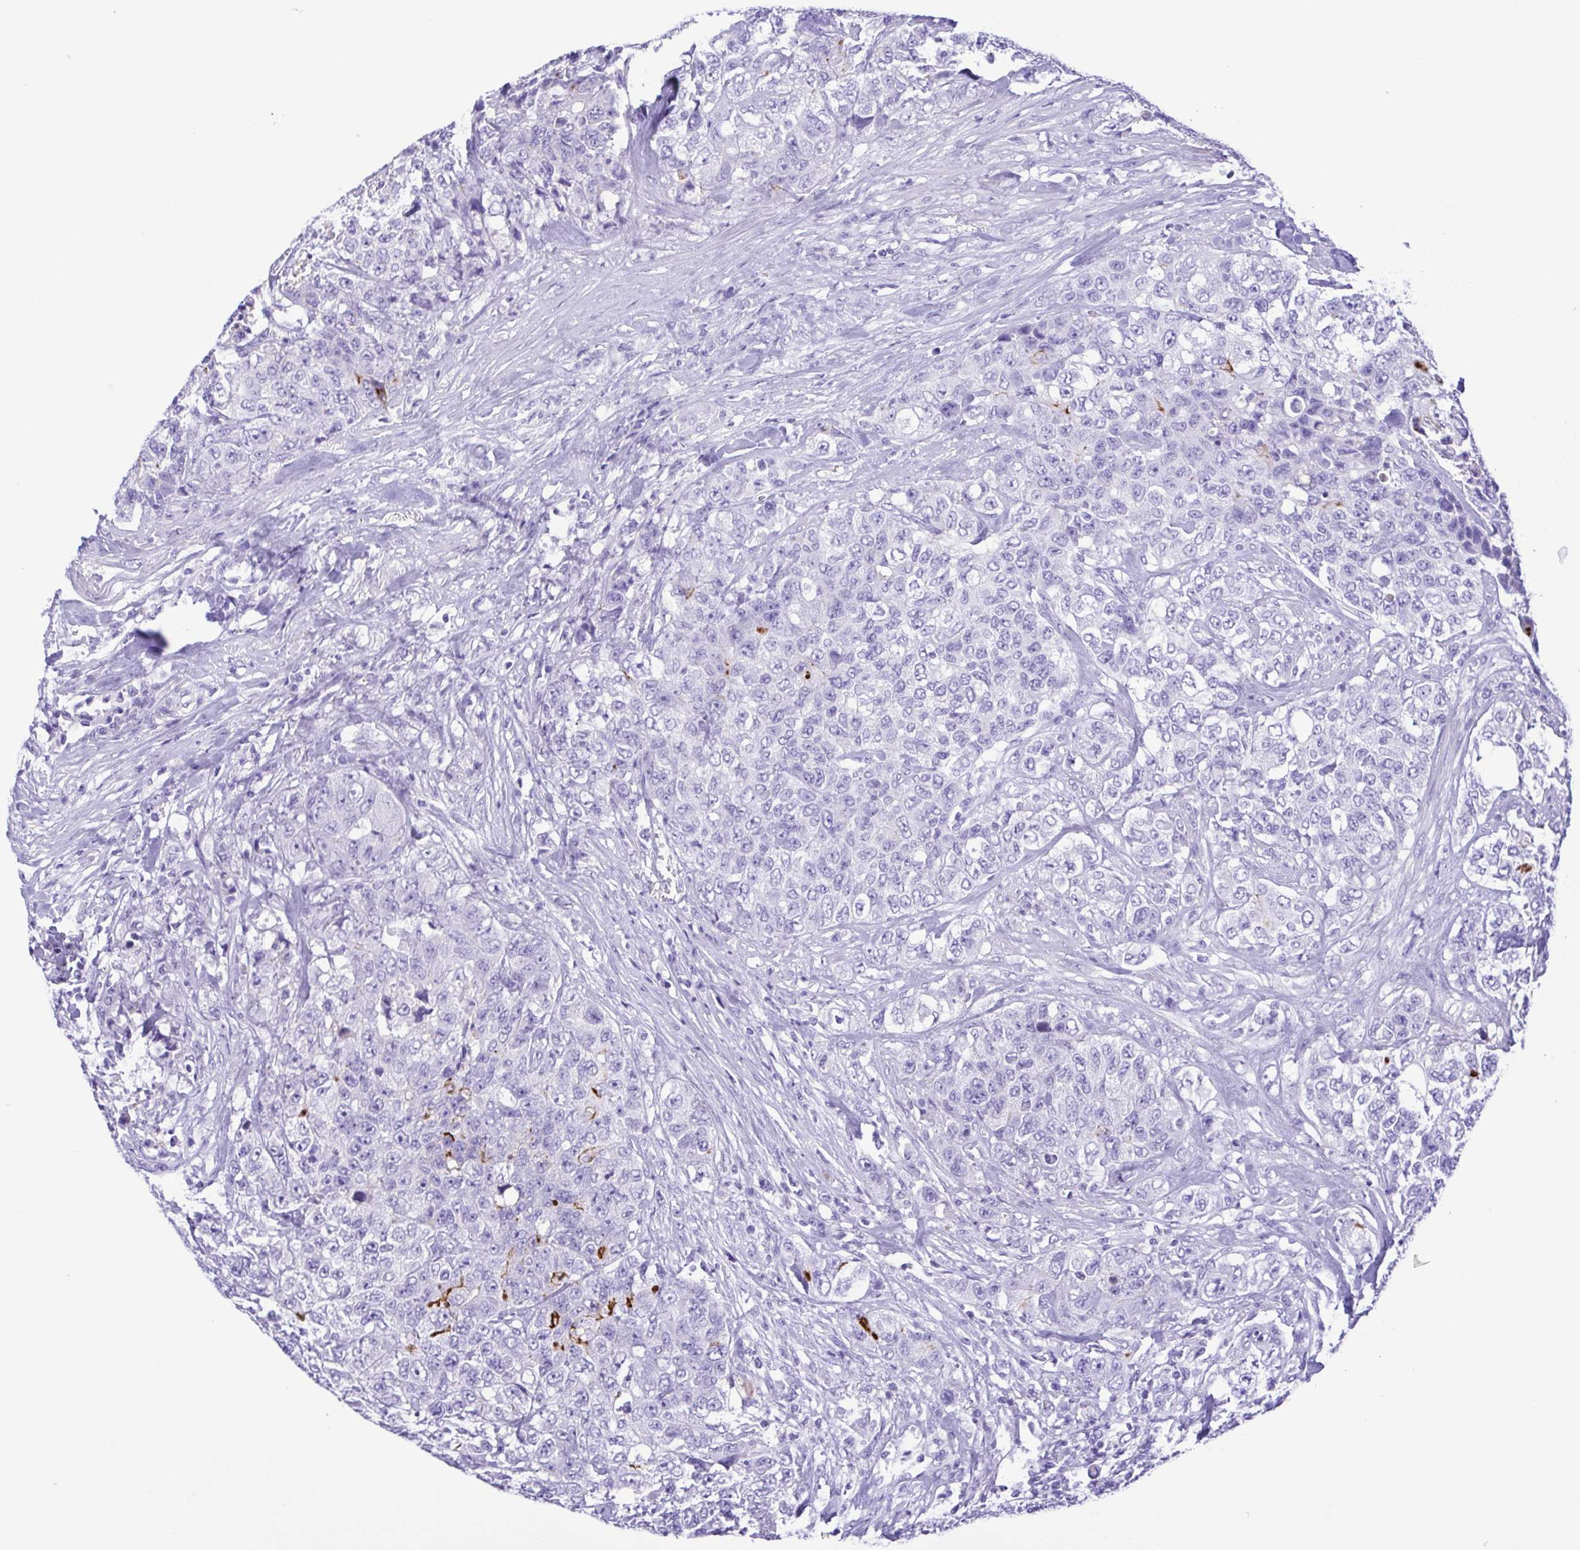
{"staining": {"intensity": "moderate", "quantity": "<25%", "location": "cytoplasmic/membranous"}, "tissue": "urothelial cancer", "cell_type": "Tumor cells", "image_type": "cancer", "snomed": [{"axis": "morphology", "description": "Urothelial carcinoma, High grade"}, {"axis": "topography", "description": "Urinary bladder"}], "caption": "A high-resolution histopathology image shows immunohistochemistry staining of urothelial cancer, which exhibits moderate cytoplasmic/membranous staining in approximately <25% of tumor cells.", "gene": "OVGP1", "patient": {"sex": "female", "age": 78}}